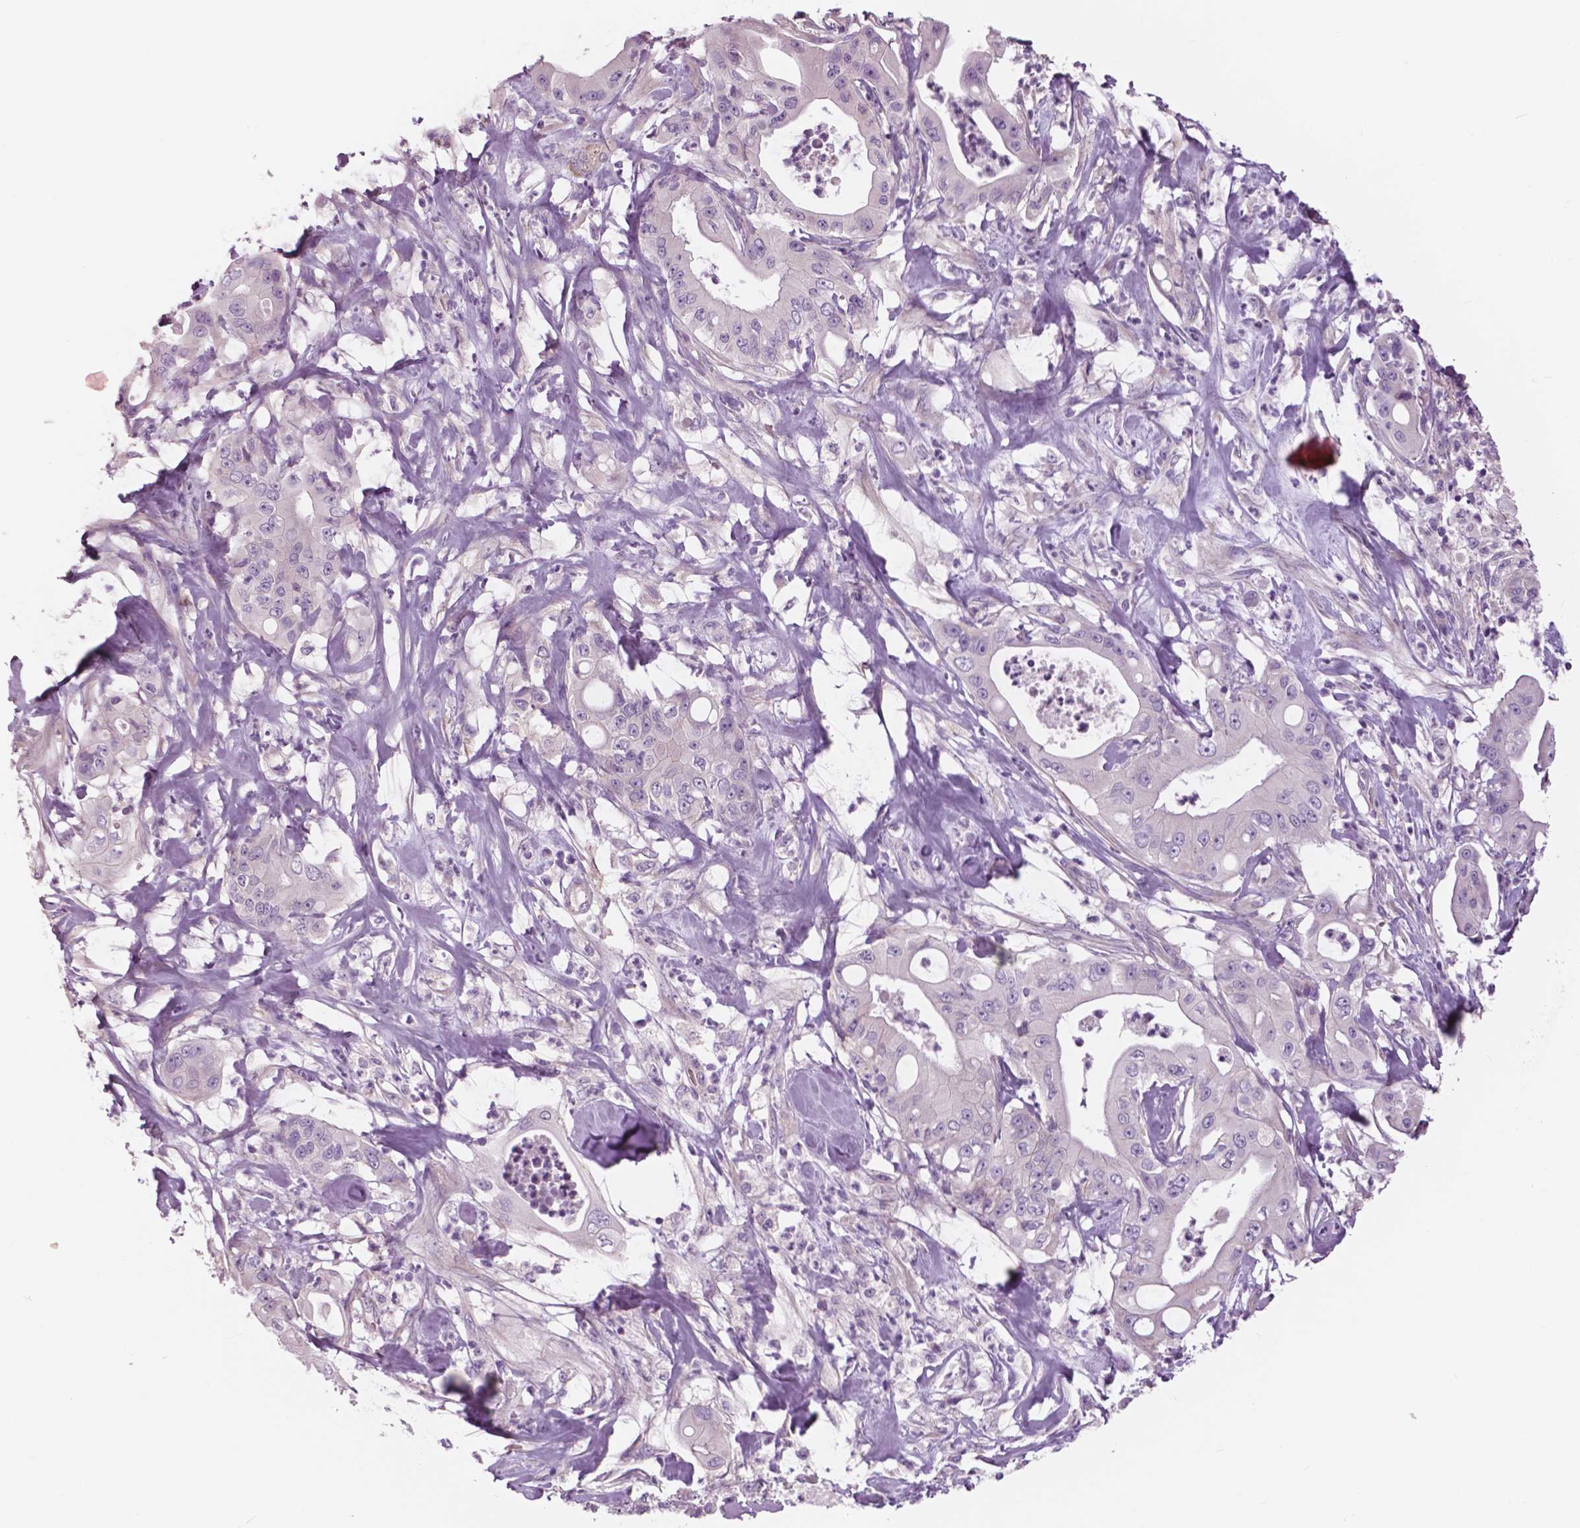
{"staining": {"intensity": "negative", "quantity": "none", "location": "none"}, "tissue": "pancreatic cancer", "cell_type": "Tumor cells", "image_type": "cancer", "snomed": [{"axis": "morphology", "description": "Adenocarcinoma, NOS"}, {"axis": "topography", "description": "Pancreas"}], "caption": "Pancreatic cancer stained for a protein using immunohistochemistry displays no positivity tumor cells.", "gene": "SERPINI1", "patient": {"sex": "male", "age": 71}}